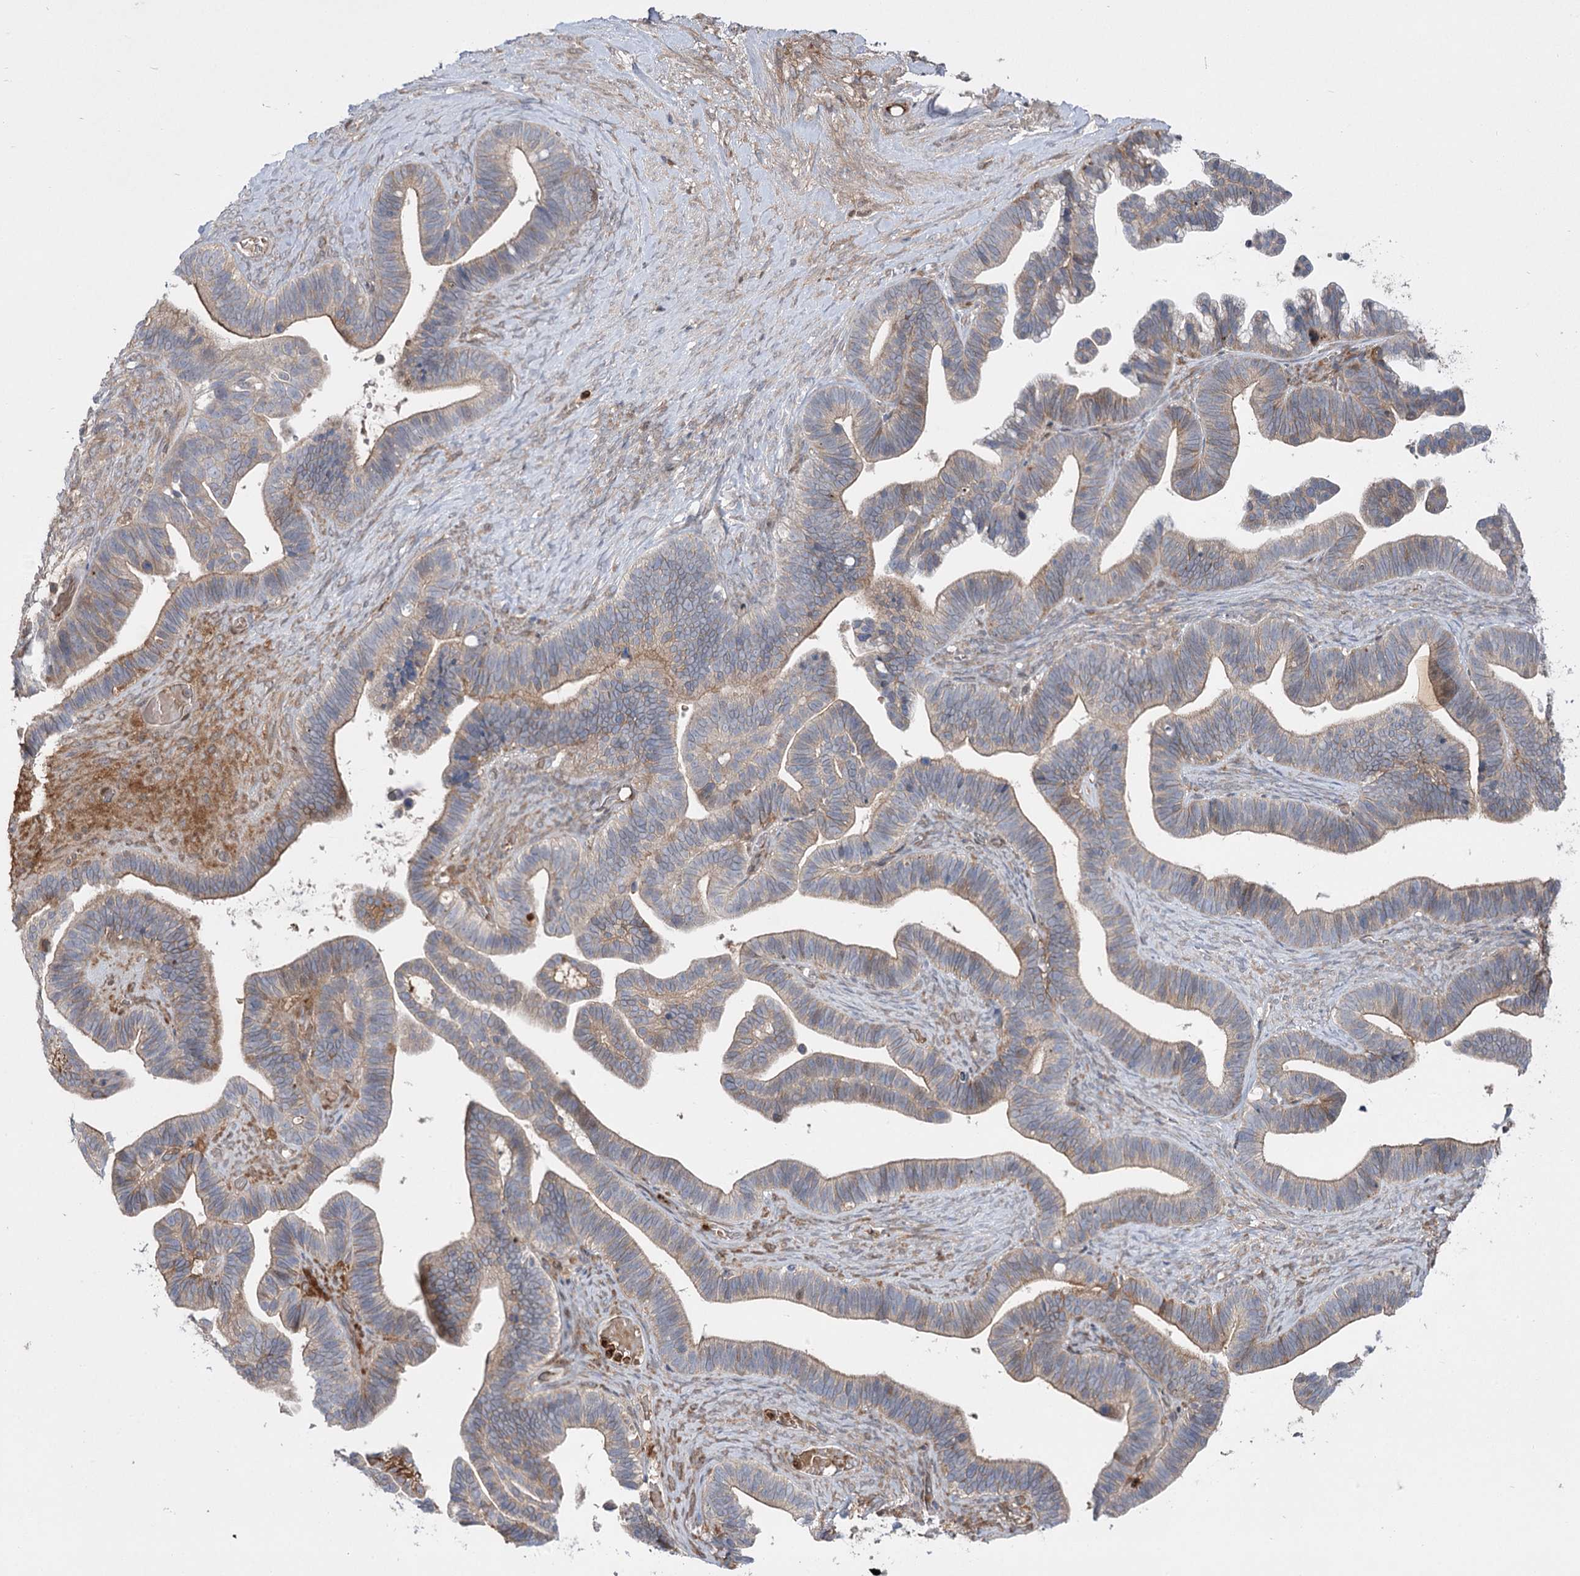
{"staining": {"intensity": "moderate", "quantity": "25%-75%", "location": "cytoplasmic/membranous"}, "tissue": "ovarian cancer", "cell_type": "Tumor cells", "image_type": "cancer", "snomed": [{"axis": "morphology", "description": "Cystadenocarcinoma, serous, NOS"}, {"axis": "topography", "description": "Ovary"}], "caption": "Immunohistochemical staining of human ovarian cancer demonstrates moderate cytoplasmic/membranous protein positivity in about 25%-75% of tumor cells. The protein is shown in brown color, while the nuclei are stained blue.", "gene": "PLEKHA5", "patient": {"sex": "female", "age": 56}}